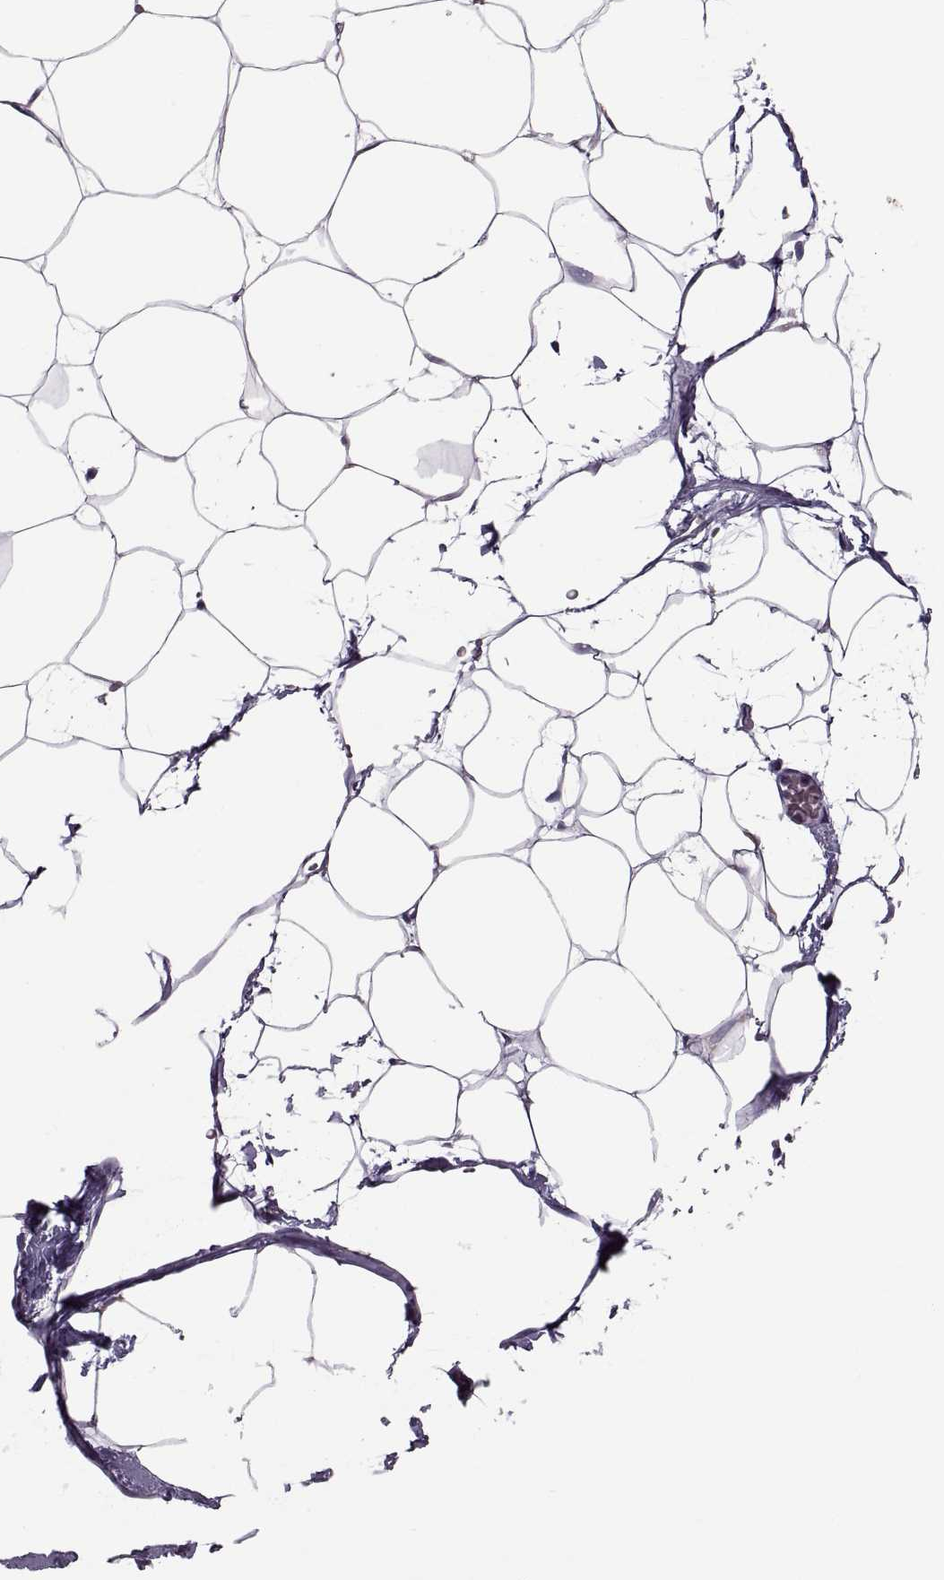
{"staining": {"intensity": "negative", "quantity": "none", "location": "none"}, "tissue": "adipose tissue", "cell_type": "Adipocytes", "image_type": "normal", "snomed": [{"axis": "morphology", "description": "Normal tissue, NOS"}, {"axis": "topography", "description": "Adipose tissue"}], "caption": "DAB immunohistochemical staining of normal adipose tissue exhibits no significant staining in adipocytes.", "gene": "PABPC1", "patient": {"sex": "male", "age": 57}}